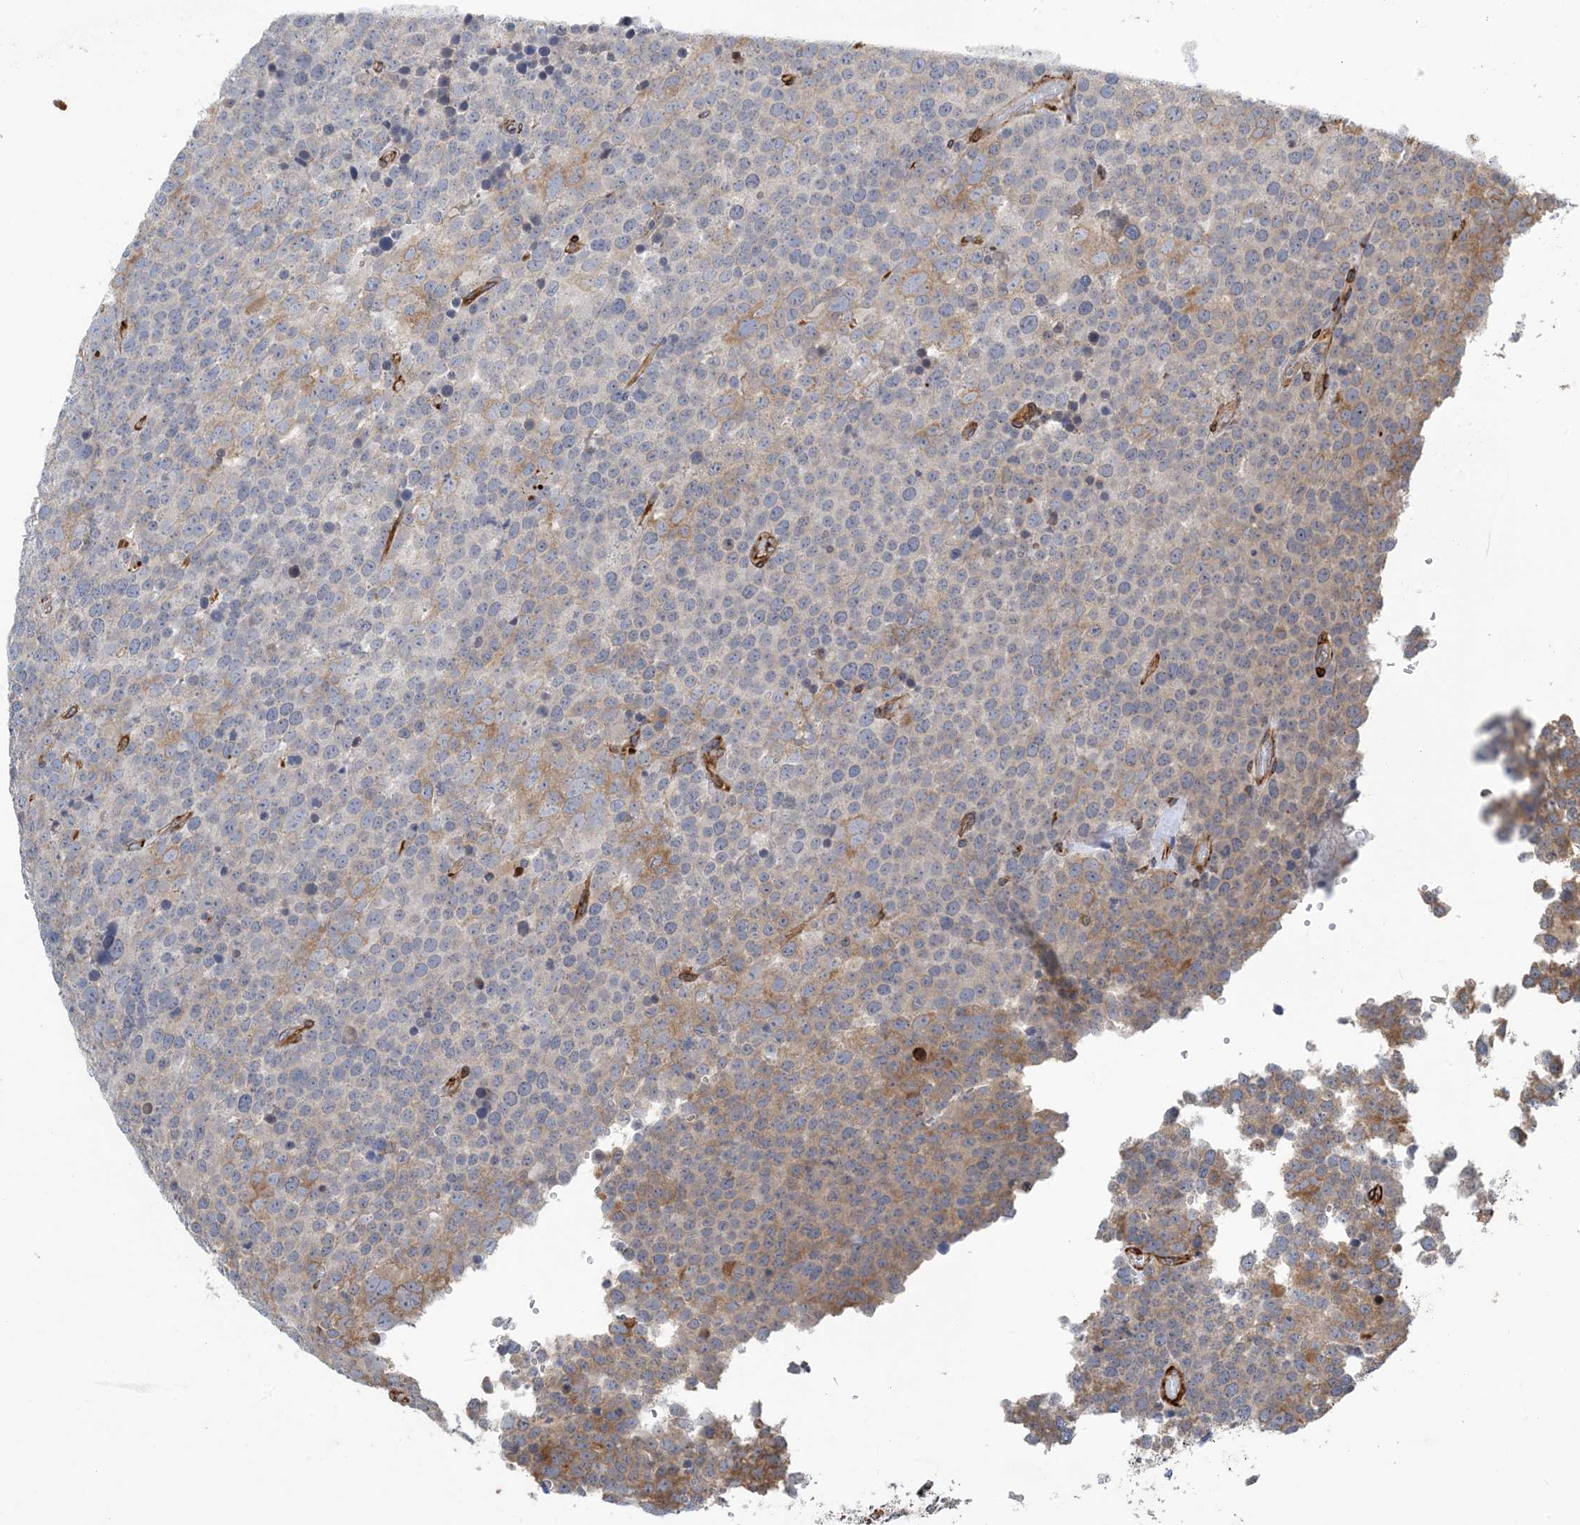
{"staining": {"intensity": "weak", "quantity": "<25%", "location": "cytoplasmic/membranous"}, "tissue": "testis cancer", "cell_type": "Tumor cells", "image_type": "cancer", "snomed": [{"axis": "morphology", "description": "Seminoma, NOS"}, {"axis": "topography", "description": "Testis"}], "caption": "The micrograph displays no significant expression in tumor cells of testis cancer (seminoma).", "gene": "ZBTB45", "patient": {"sex": "male", "age": 71}}